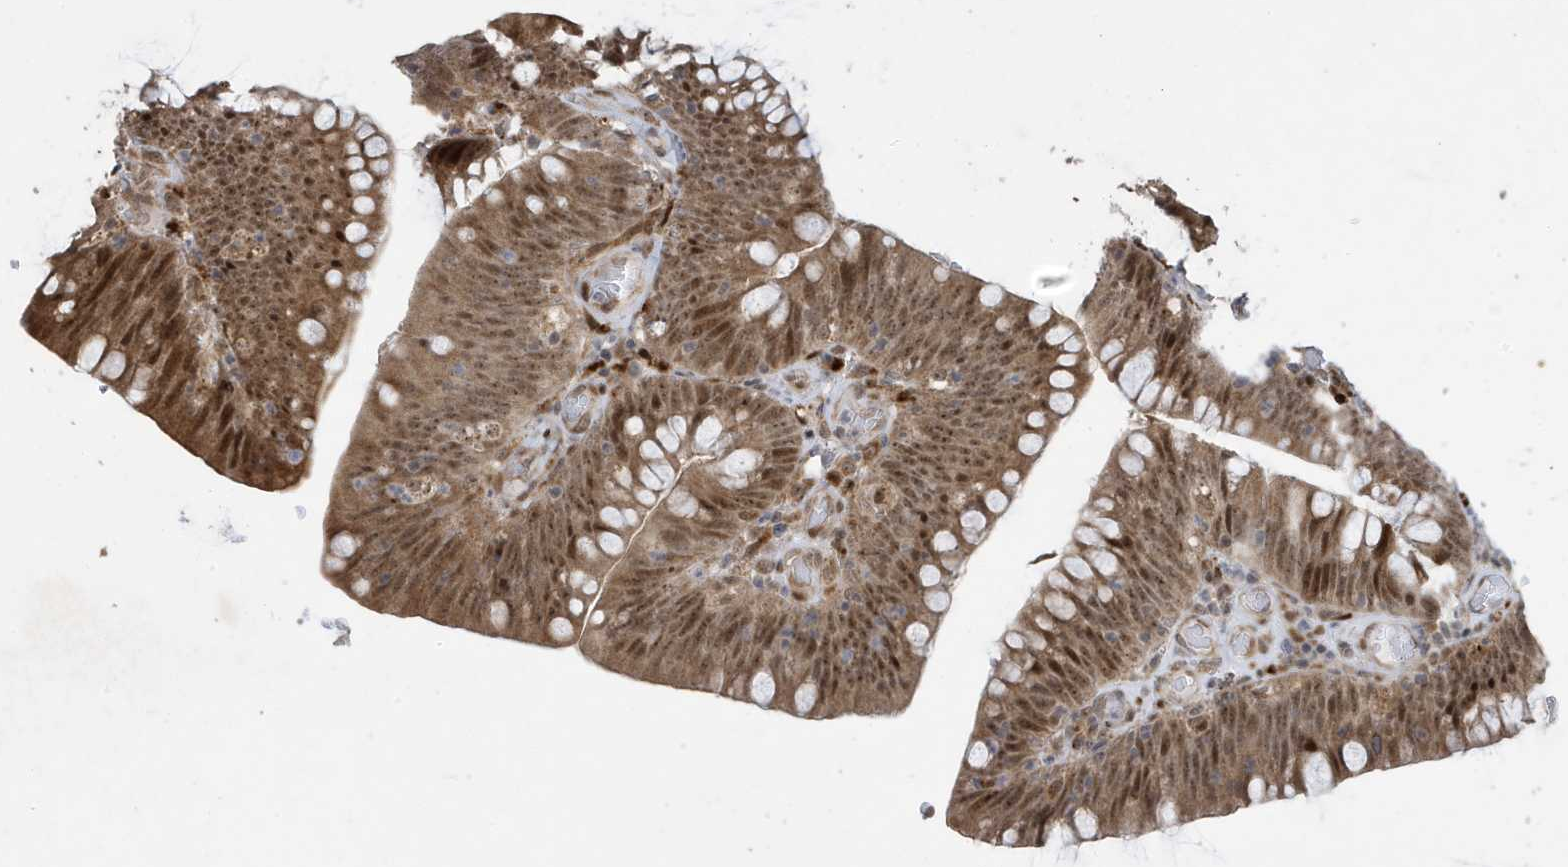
{"staining": {"intensity": "moderate", "quantity": ">75%", "location": "cytoplasmic/membranous,nuclear"}, "tissue": "colorectal cancer", "cell_type": "Tumor cells", "image_type": "cancer", "snomed": [{"axis": "morphology", "description": "Normal tissue, NOS"}, {"axis": "topography", "description": "Colon"}], "caption": "This photomicrograph shows immunohistochemistry (IHC) staining of colorectal cancer, with medium moderate cytoplasmic/membranous and nuclear positivity in about >75% of tumor cells.", "gene": "FAM9B", "patient": {"sex": "female", "age": 82}}